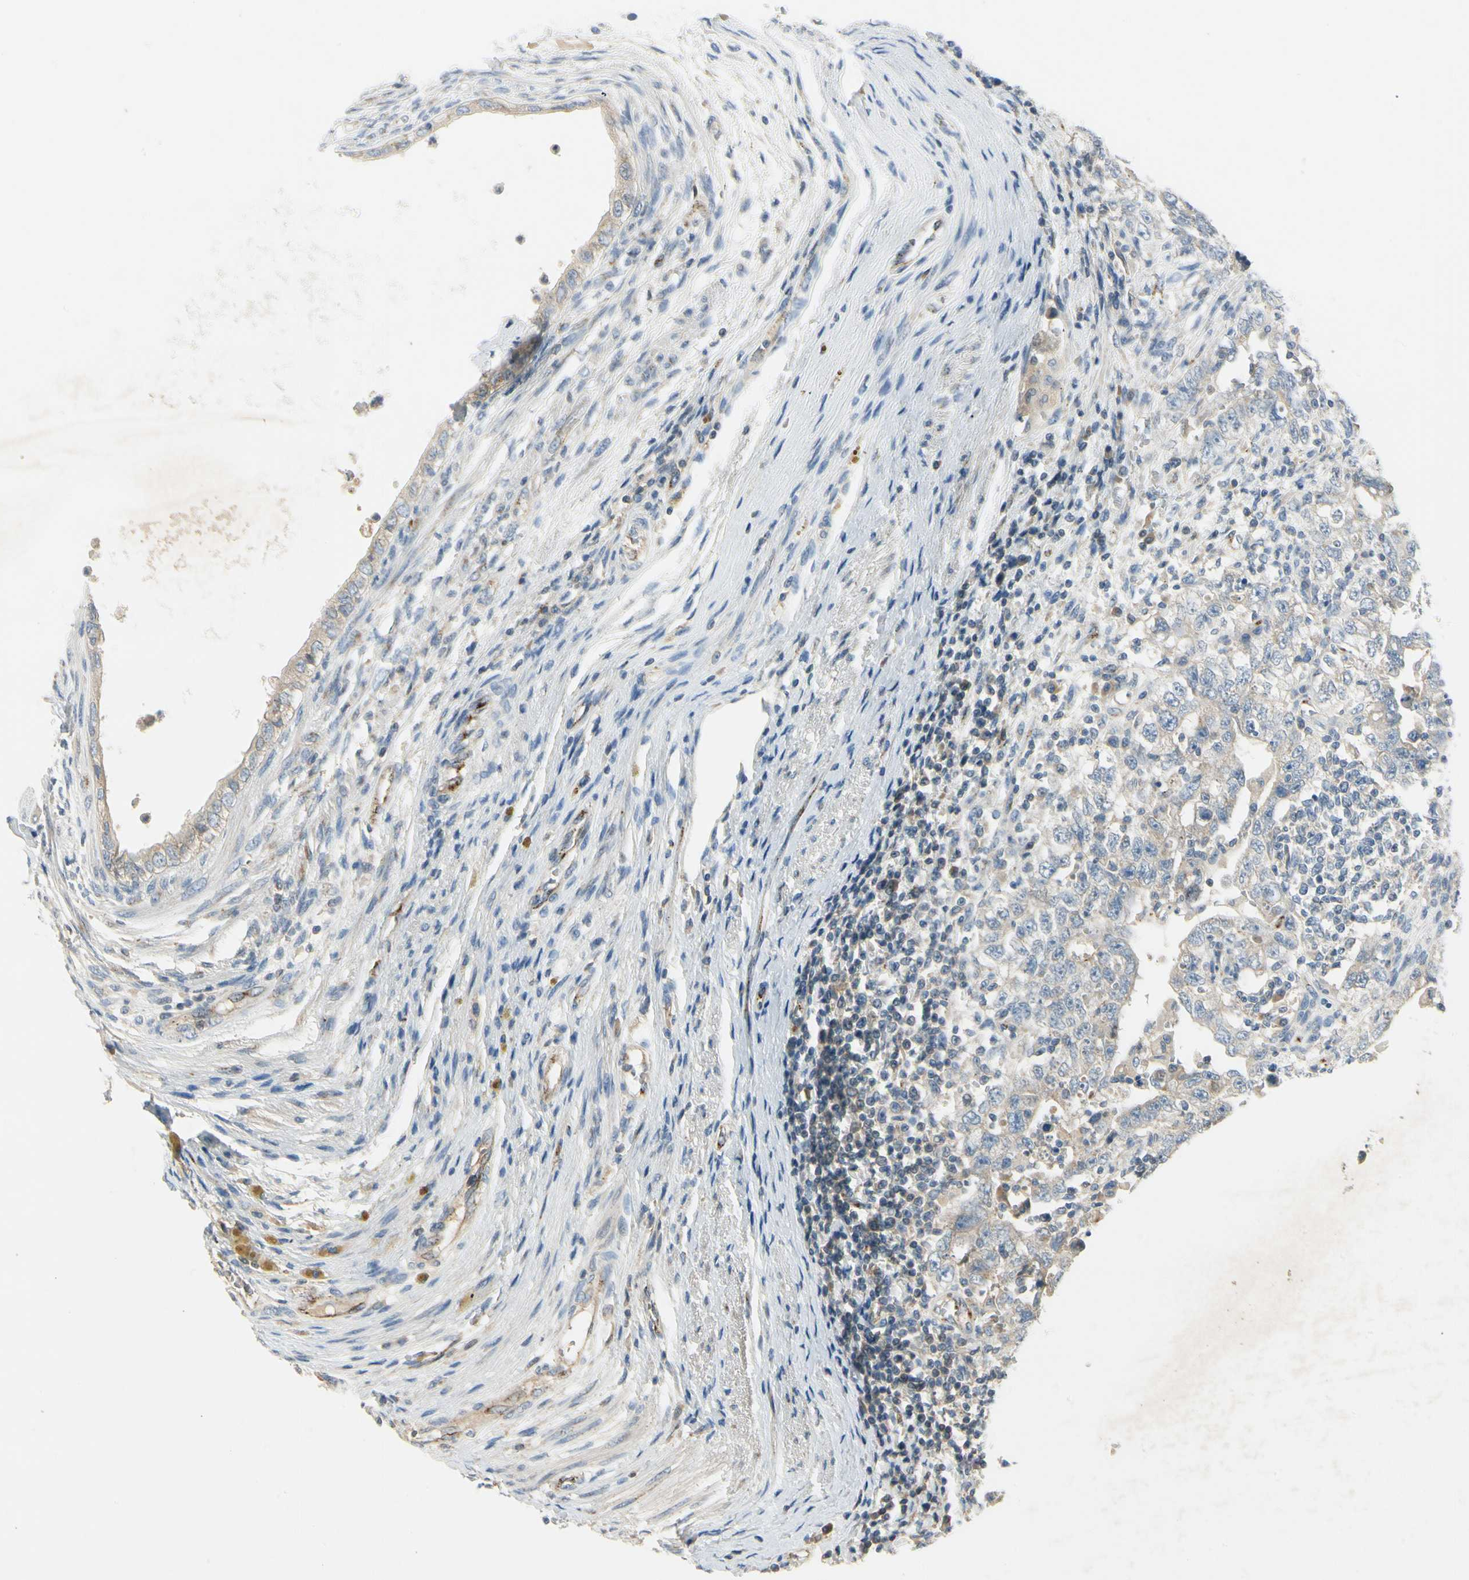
{"staining": {"intensity": "weak", "quantity": ">75%", "location": "cytoplasmic/membranous"}, "tissue": "testis cancer", "cell_type": "Tumor cells", "image_type": "cancer", "snomed": [{"axis": "morphology", "description": "Carcinoma, Embryonal, NOS"}, {"axis": "topography", "description": "Testis"}], "caption": "Testis cancer stained for a protein reveals weak cytoplasmic/membranous positivity in tumor cells.", "gene": "MANSC1", "patient": {"sex": "male", "age": 26}}